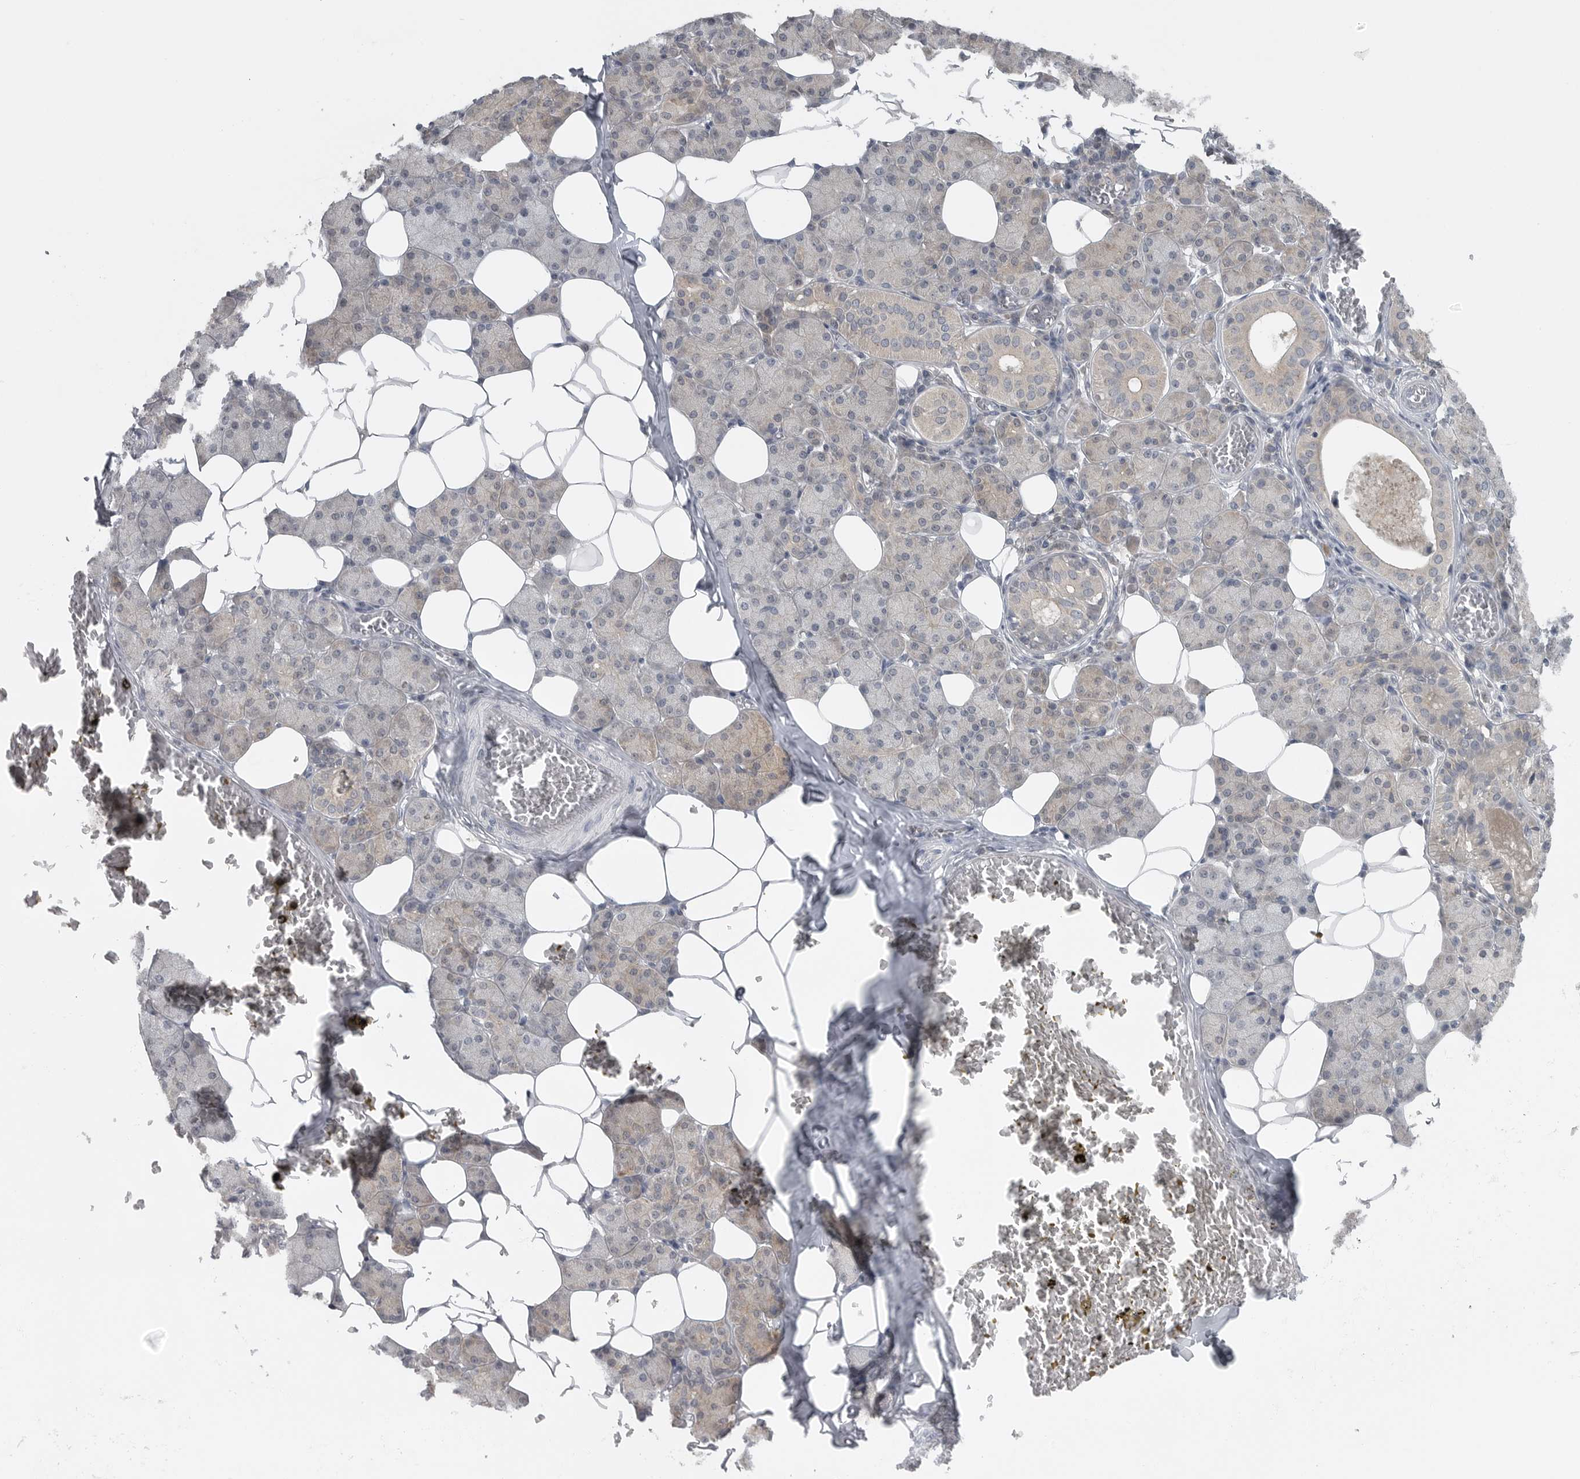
{"staining": {"intensity": "weak", "quantity": "<25%", "location": "cytoplasmic/membranous"}, "tissue": "salivary gland", "cell_type": "Glandular cells", "image_type": "normal", "snomed": [{"axis": "morphology", "description": "Normal tissue, NOS"}, {"axis": "topography", "description": "Salivary gland"}], "caption": "Immunohistochemical staining of benign human salivary gland exhibits no significant positivity in glandular cells.", "gene": "PHF13", "patient": {"sex": "female", "age": 33}}